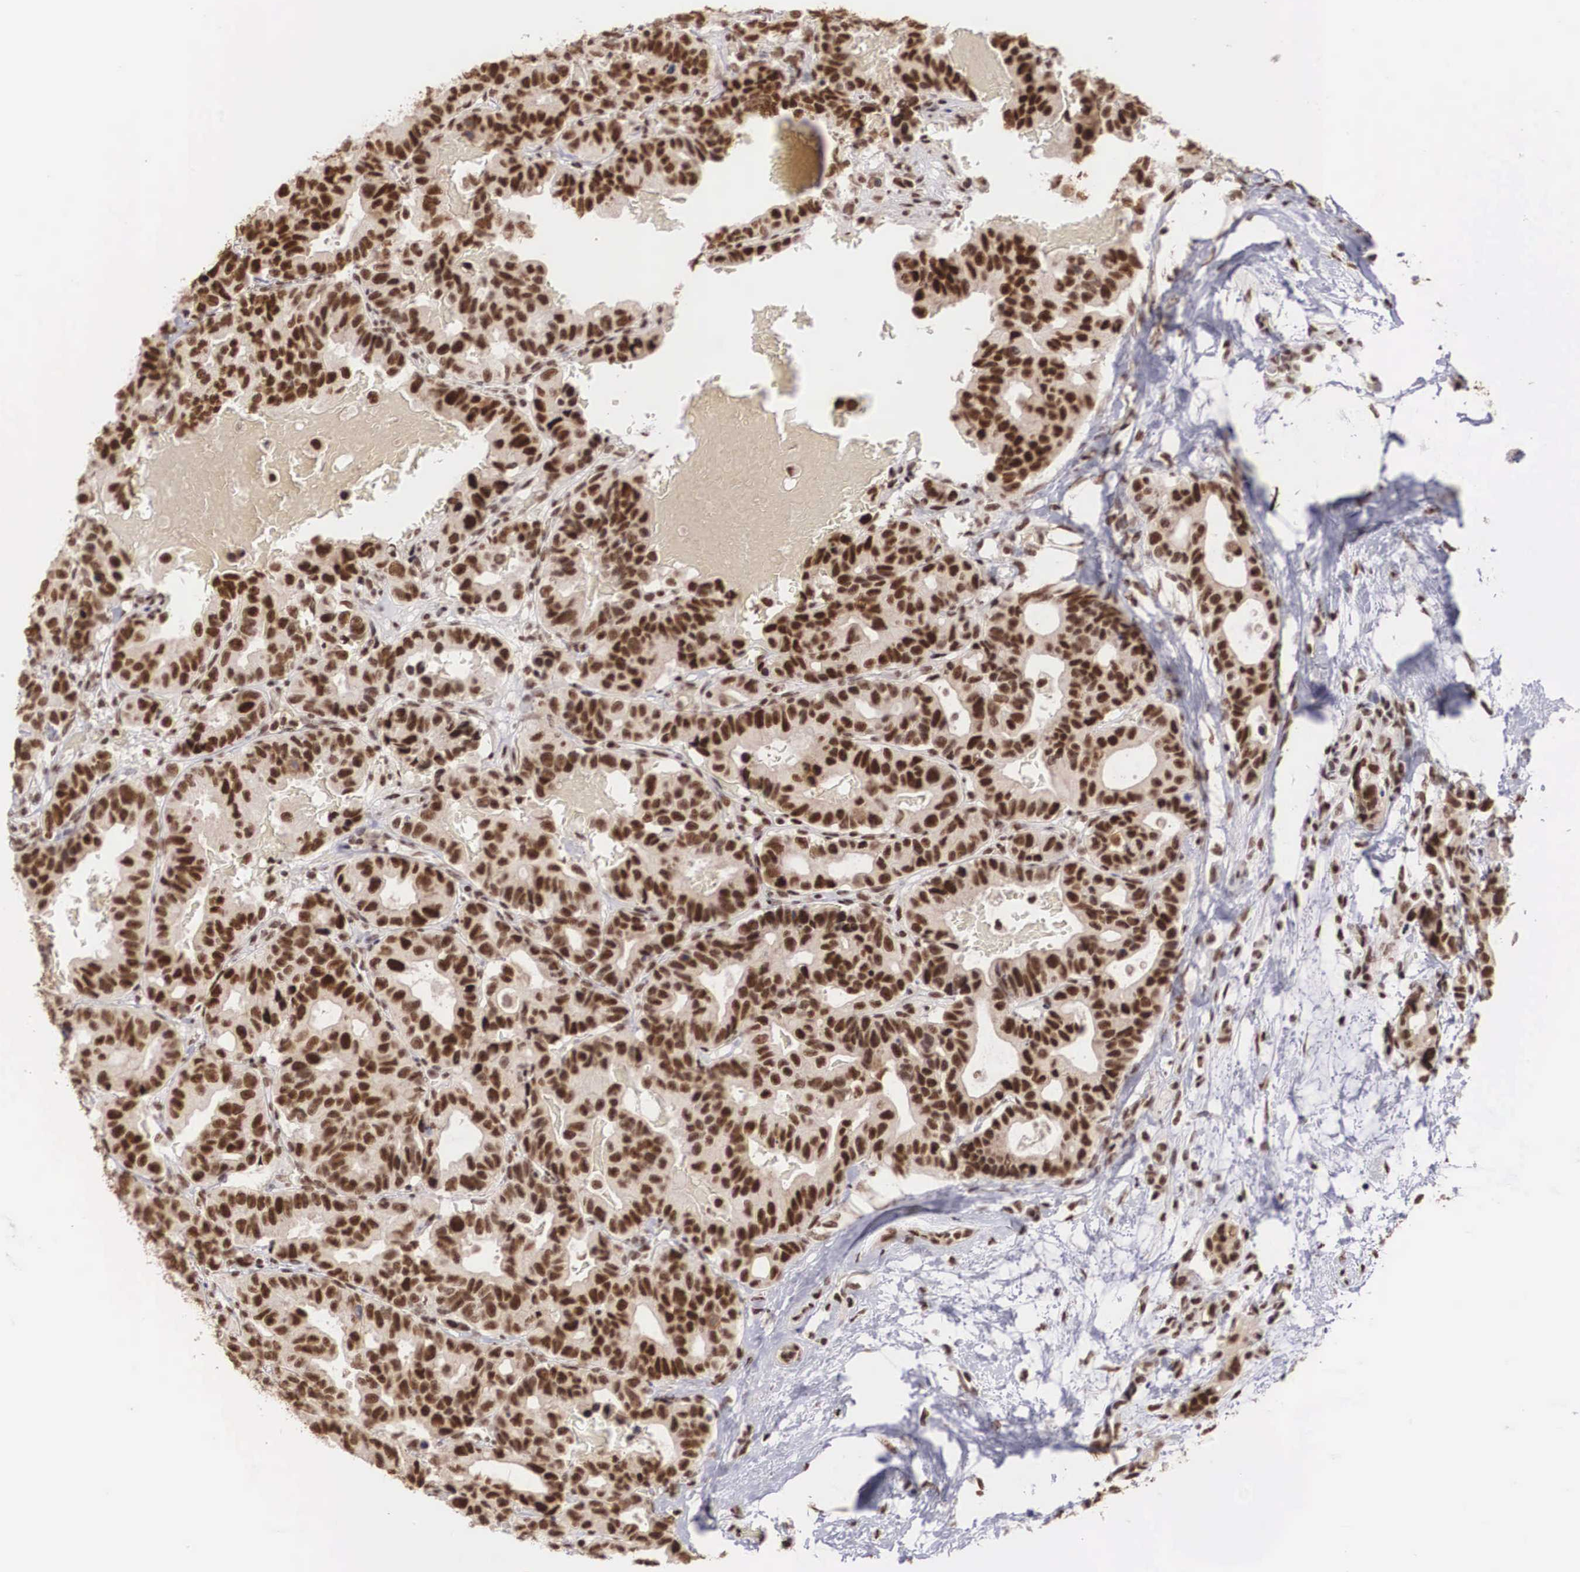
{"staining": {"intensity": "strong", "quantity": ">75%", "location": "nuclear"}, "tissue": "breast cancer", "cell_type": "Tumor cells", "image_type": "cancer", "snomed": [{"axis": "morphology", "description": "Duct carcinoma"}, {"axis": "topography", "description": "Breast"}], "caption": "An image showing strong nuclear positivity in approximately >75% of tumor cells in breast cancer (infiltrating ductal carcinoma), as visualized by brown immunohistochemical staining.", "gene": "HTATSF1", "patient": {"sex": "female", "age": 69}}